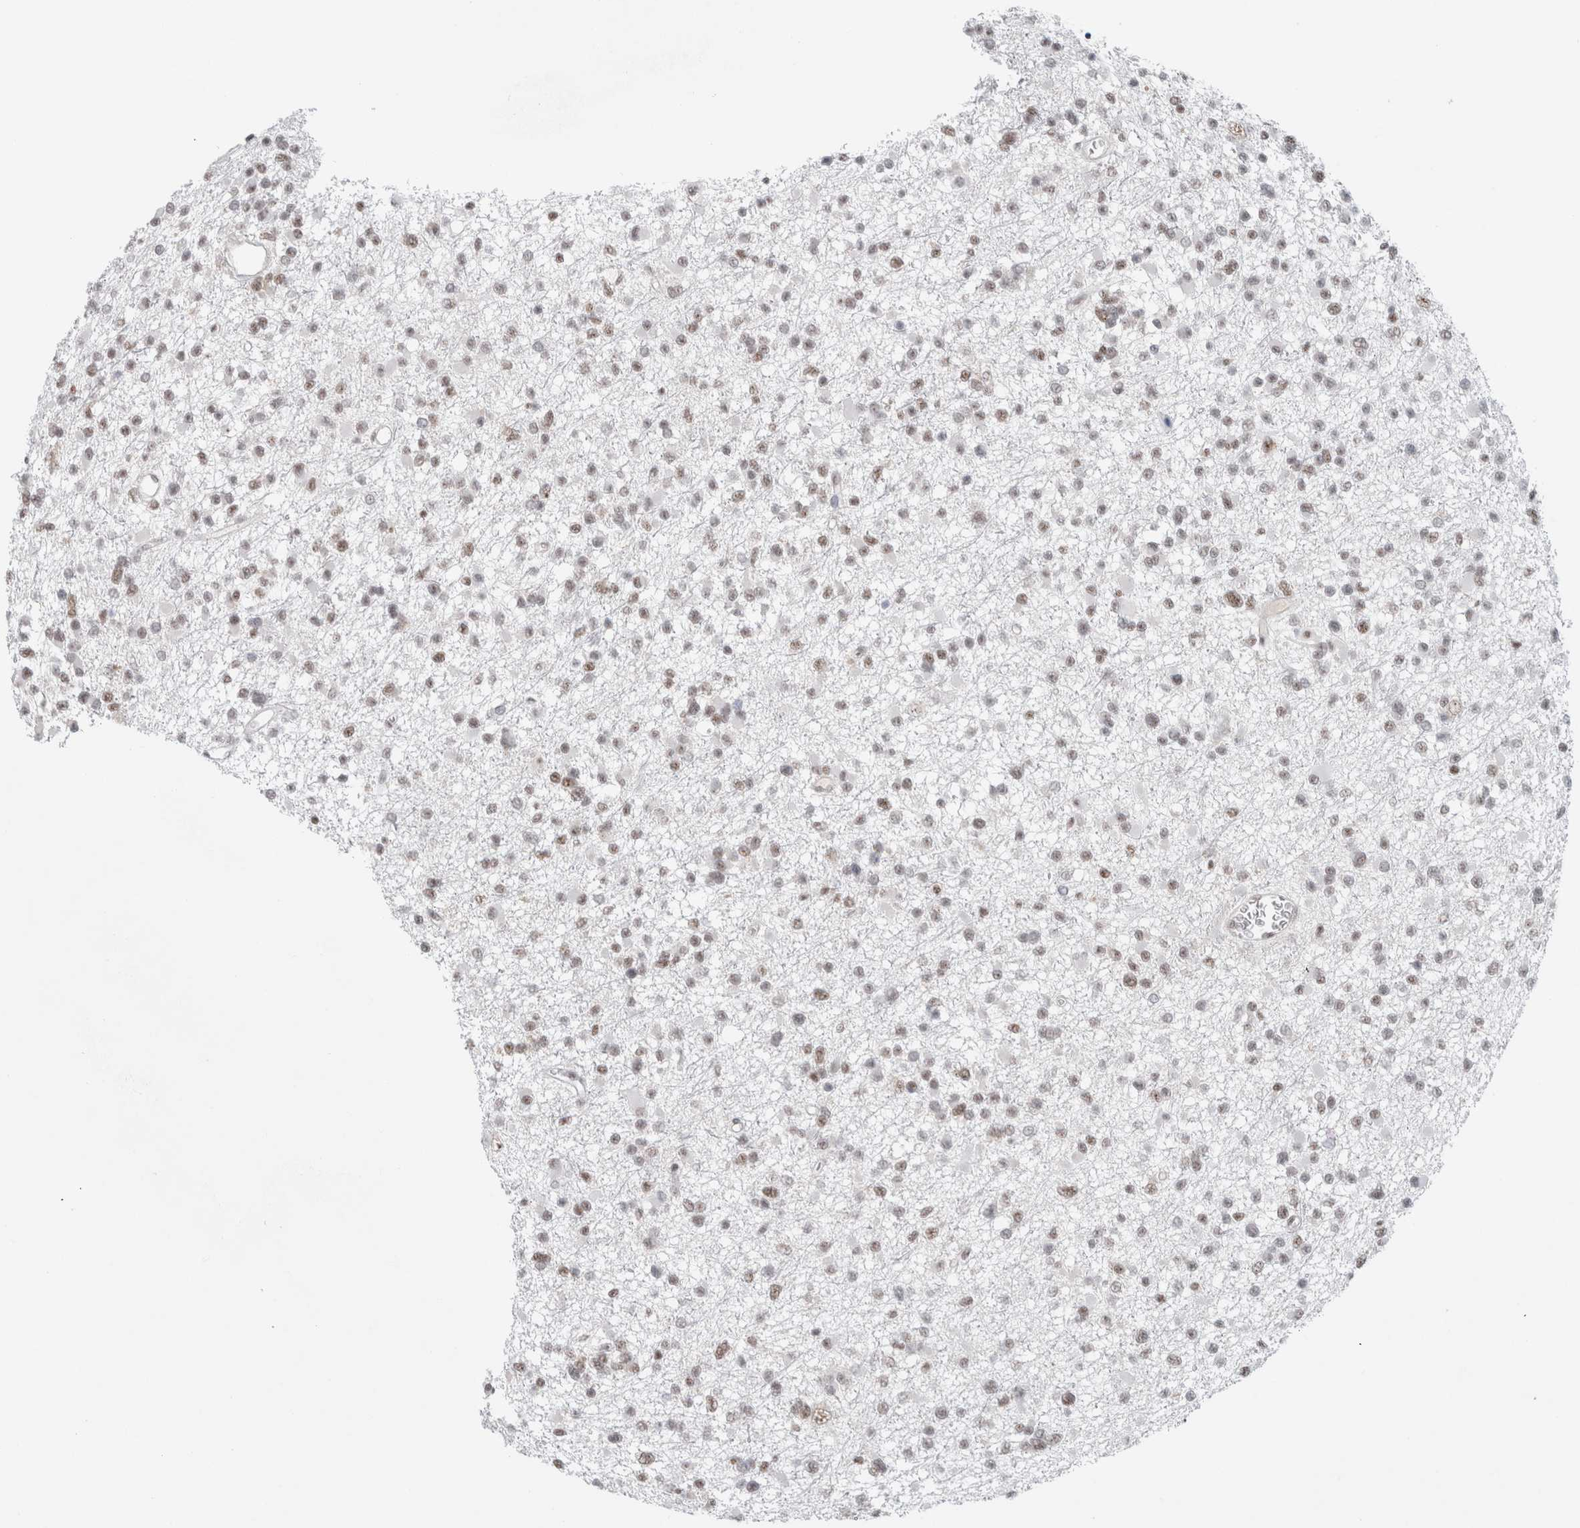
{"staining": {"intensity": "weak", "quantity": "25%-75%", "location": "nuclear"}, "tissue": "glioma", "cell_type": "Tumor cells", "image_type": "cancer", "snomed": [{"axis": "morphology", "description": "Glioma, malignant, Low grade"}, {"axis": "topography", "description": "Brain"}], "caption": "Protein analysis of malignant glioma (low-grade) tissue displays weak nuclear expression in approximately 25%-75% of tumor cells.", "gene": "TRMT12", "patient": {"sex": "female", "age": 22}}